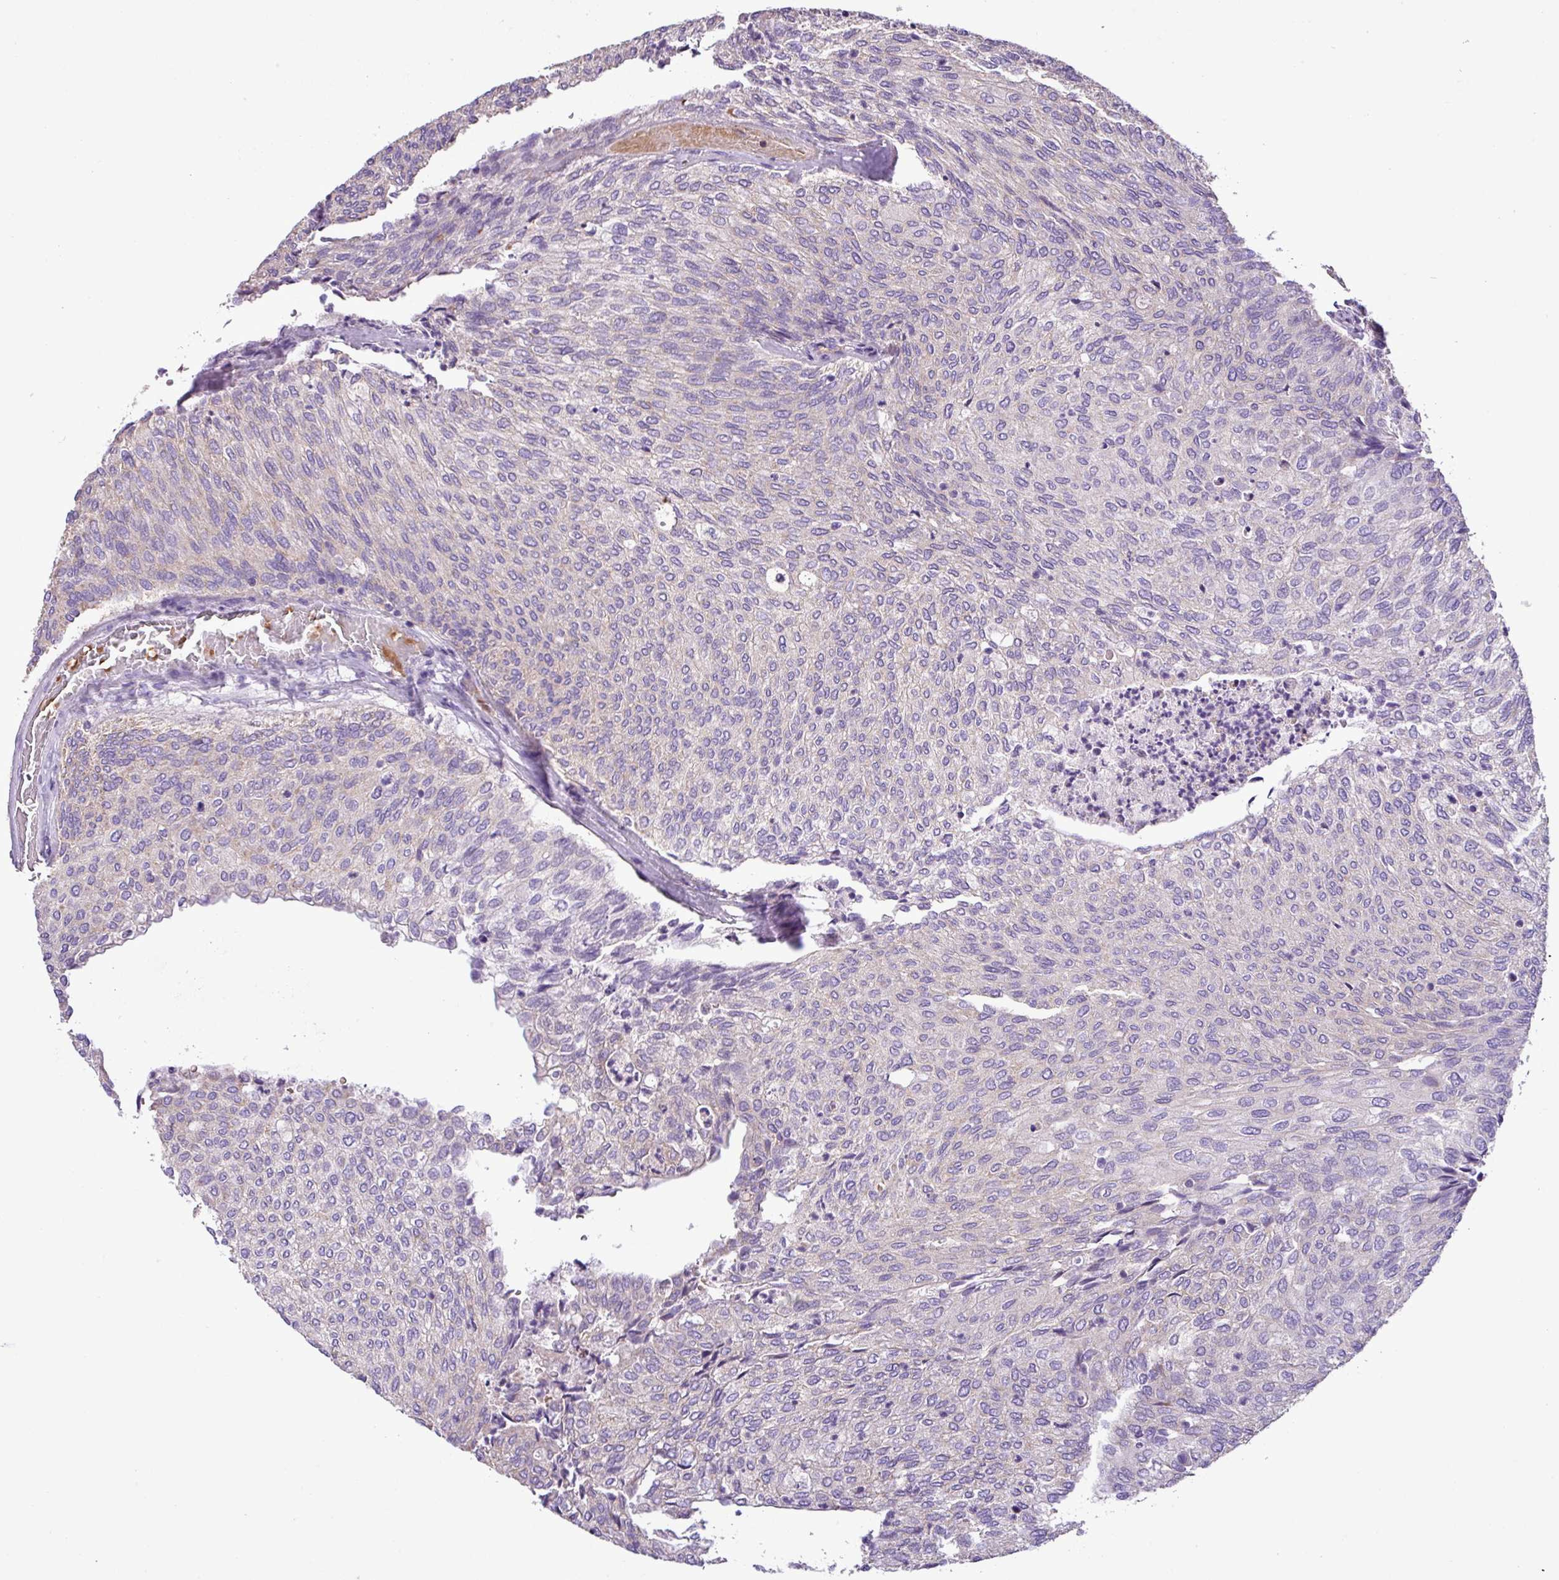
{"staining": {"intensity": "negative", "quantity": "none", "location": "none"}, "tissue": "urothelial cancer", "cell_type": "Tumor cells", "image_type": "cancer", "snomed": [{"axis": "morphology", "description": "Urothelial carcinoma, Low grade"}, {"axis": "topography", "description": "Urinary bladder"}], "caption": "This is a histopathology image of immunohistochemistry staining of low-grade urothelial carcinoma, which shows no expression in tumor cells.", "gene": "FAM183A", "patient": {"sex": "female", "age": 79}}